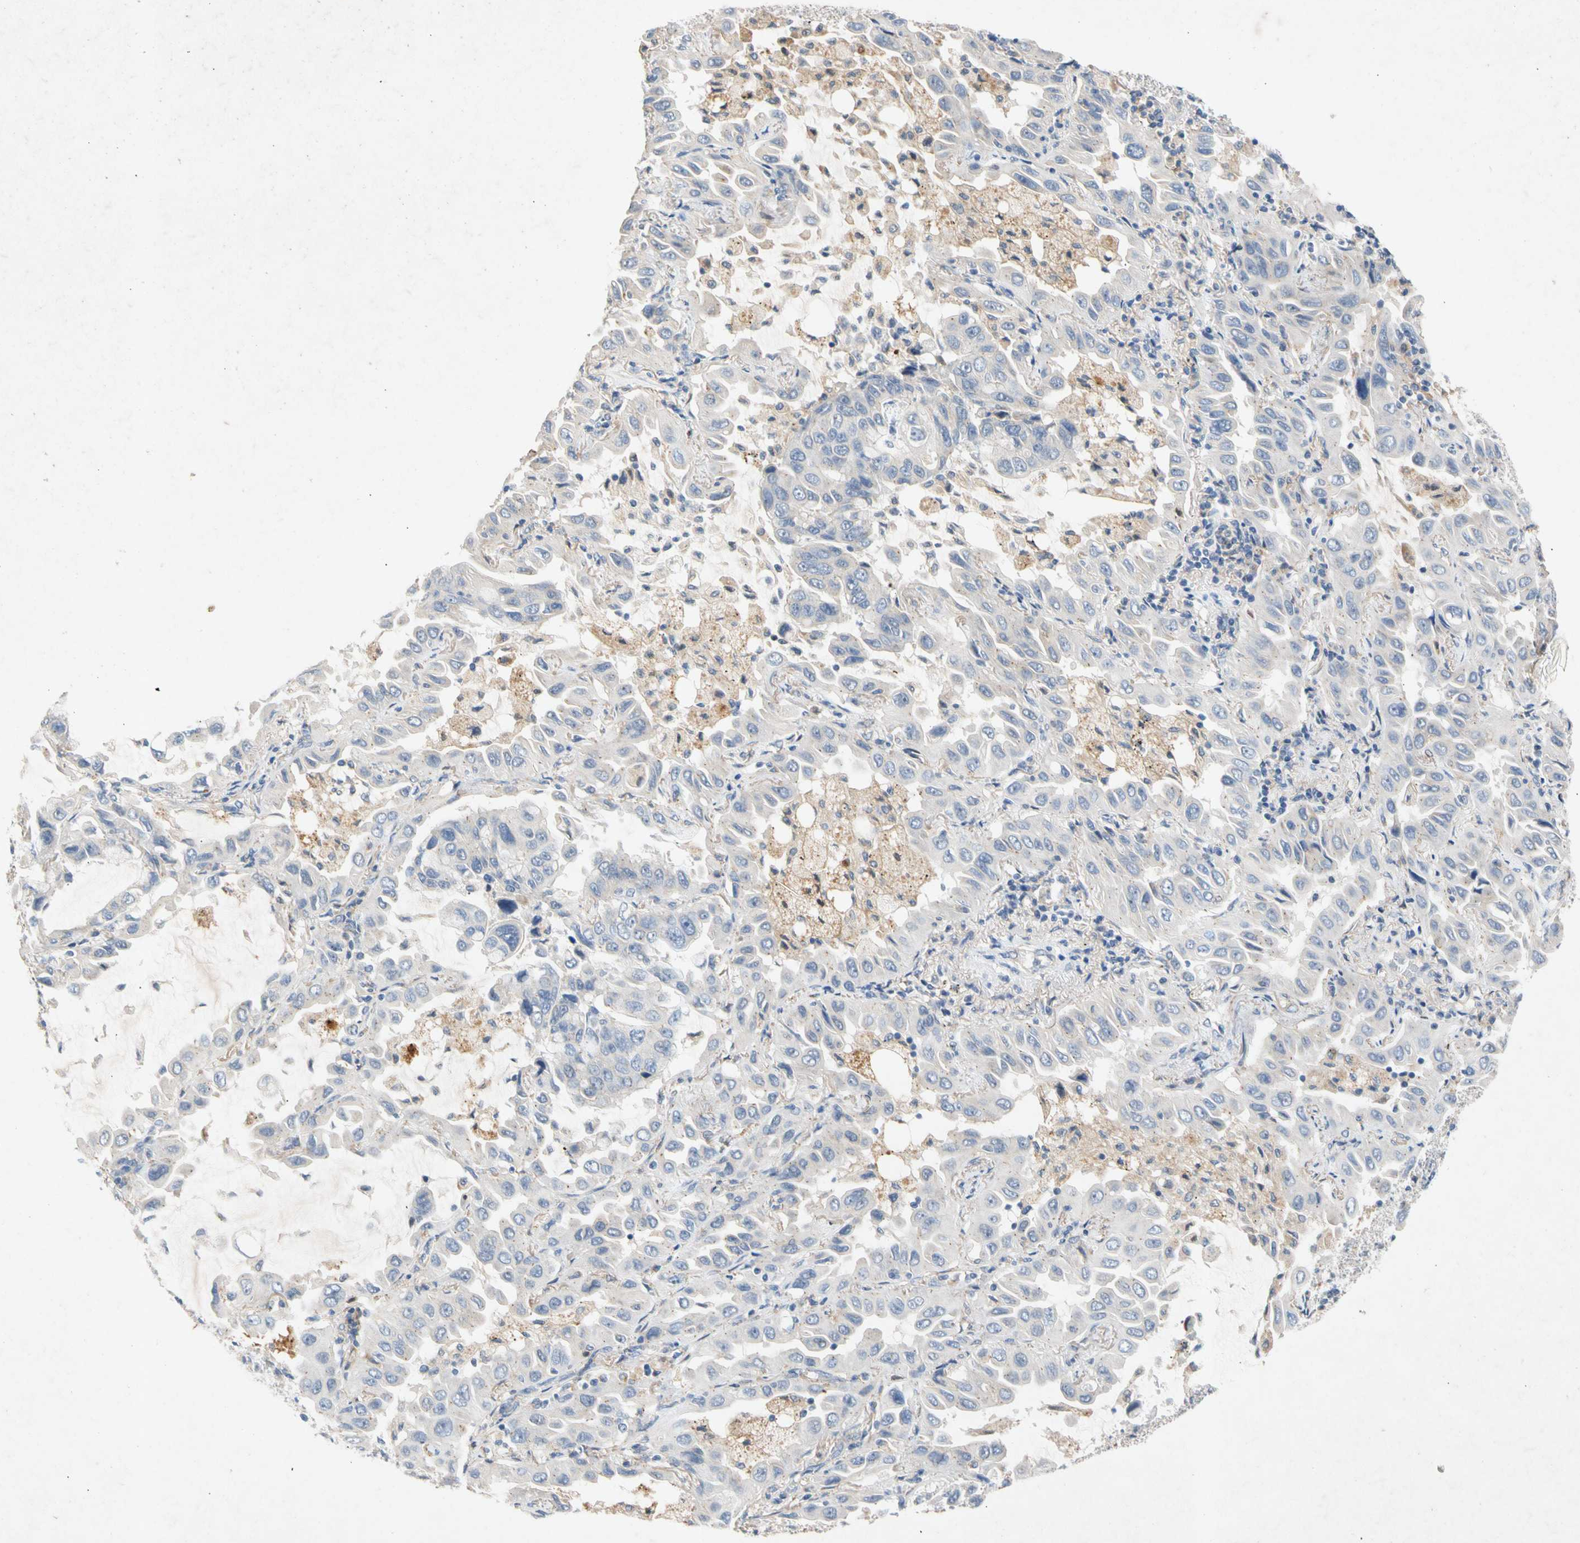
{"staining": {"intensity": "negative", "quantity": "none", "location": "none"}, "tissue": "lung cancer", "cell_type": "Tumor cells", "image_type": "cancer", "snomed": [{"axis": "morphology", "description": "Adenocarcinoma, NOS"}, {"axis": "topography", "description": "Lung"}], "caption": "A micrograph of lung cancer (adenocarcinoma) stained for a protein reveals no brown staining in tumor cells.", "gene": "GASK1B", "patient": {"sex": "male", "age": 64}}